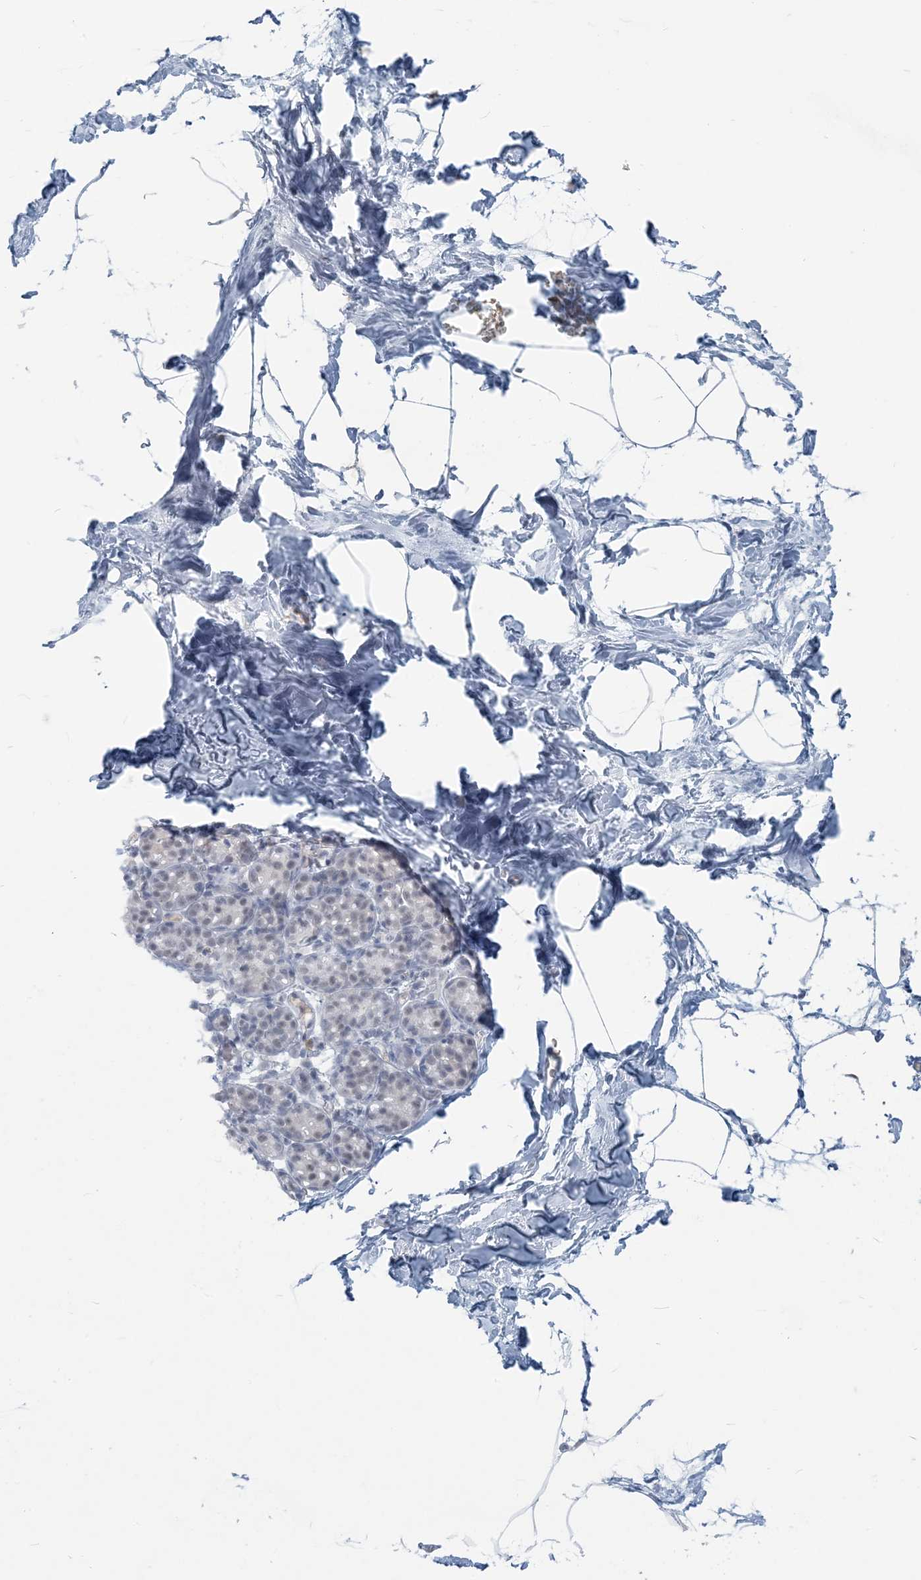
{"staining": {"intensity": "negative", "quantity": "none", "location": "none"}, "tissue": "breast", "cell_type": "Adipocytes", "image_type": "normal", "snomed": [{"axis": "morphology", "description": "Normal tissue, NOS"}, {"axis": "topography", "description": "Breast"}], "caption": "The micrograph demonstrates no staining of adipocytes in normal breast. The staining is performed using DAB (3,3'-diaminobenzidine) brown chromogen with nuclei counter-stained in using hematoxylin.", "gene": "SCML1", "patient": {"sex": "female", "age": 62}}